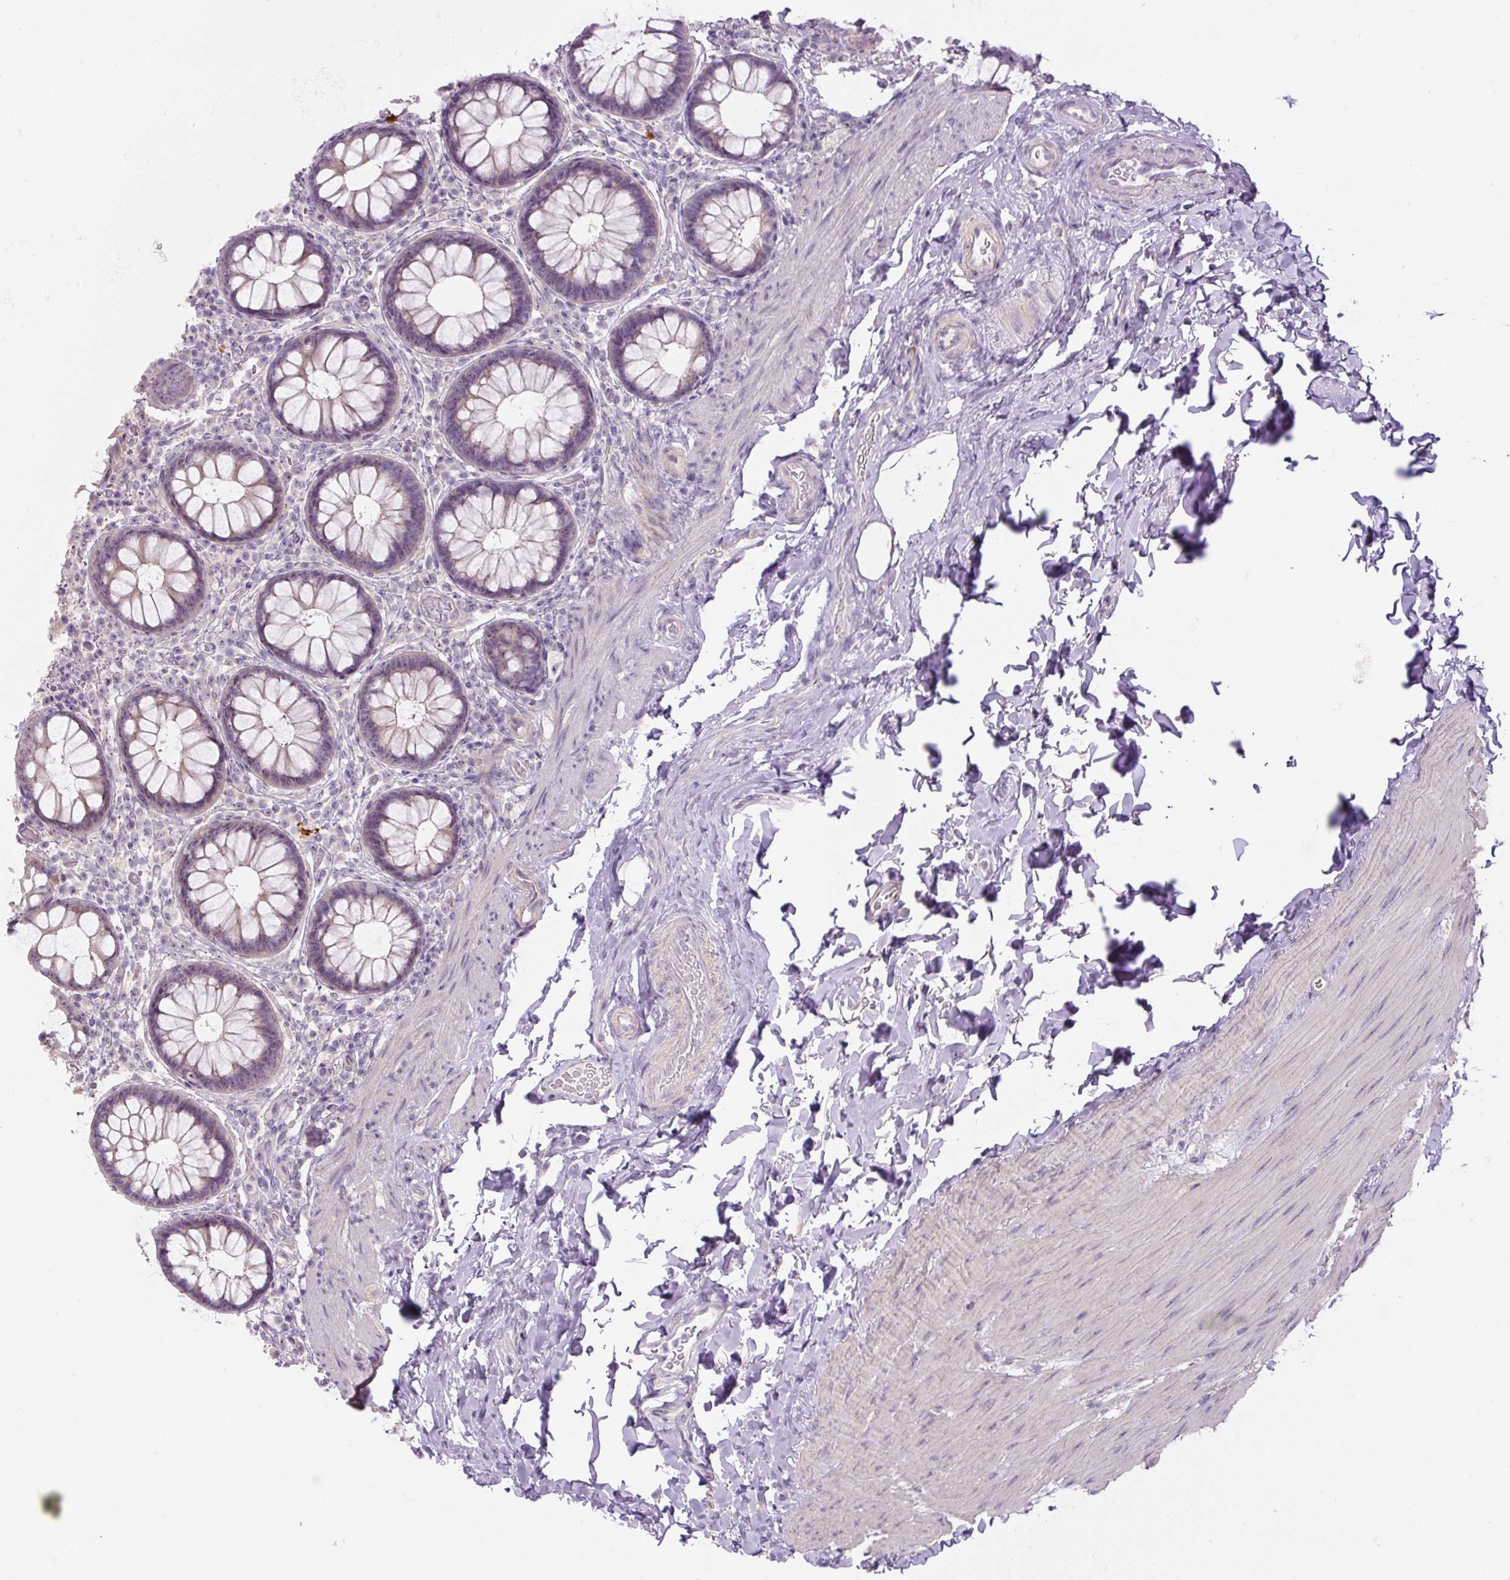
{"staining": {"intensity": "moderate", "quantity": "25%-75%", "location": "cytoplasmic/membranous,nuclear"}, "tissue": "rectum", "cell_type": "Glandular cells", "image_type": "normal", "snomed": [{"axis": "morphology", "description": "Normal tissue, NOS"}, {"axis": "topography", "description": "Rectum"}], "caption": "High-magnification brightfield microscopy of unremarkable rectum stained with DAB (brown) and counterstained with hematoxylin (blue). glandular cells exhibit moderate cytoplasmic/membranous,nuclear positivity is appreciated in about25%-75% of cells. (DAB (3,3'-diaminobenzidine) IHC with brightfield microscopy, high magnification).", "gene": "TMEM151B", "patient": {"sex": "female", "age": 69}}